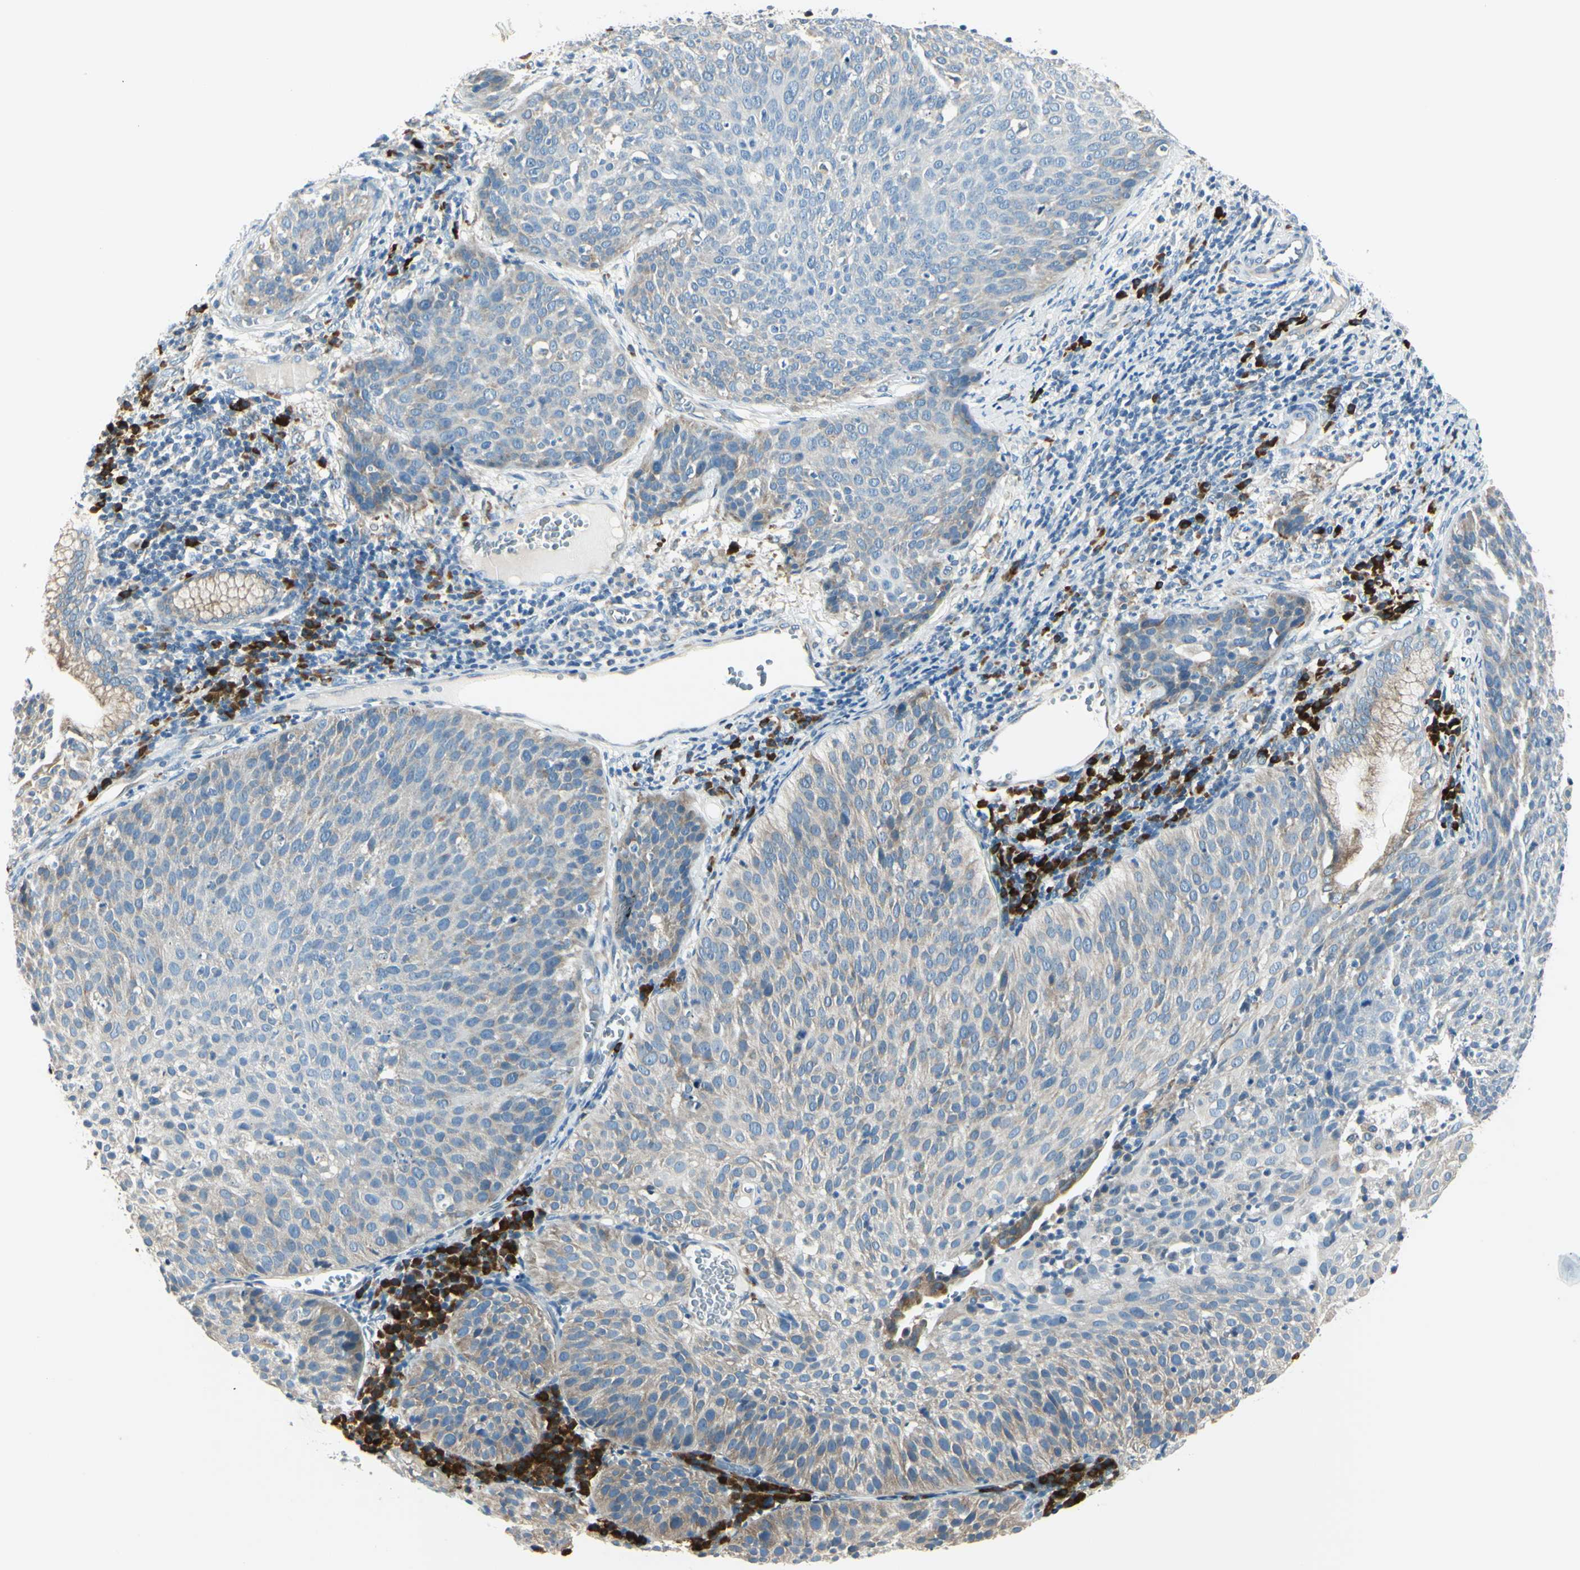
{"staining": {"intensity": "weak", "quantity": "25%-75%", "location": "cytoplasmic/membranous"}, "tissue": "cervical cancer", "cell_type": "Tumor cells", "image_type": "cancer", "snomed": [{"axis": "morphology", "description": "Squamous cell carcinoma, NOS"}, {"axis": "topography", "description": "Cervix"}], "caption": "This micrograph displays cervical squamous cell carcinoma stained with IHC to label a protein in brown. The cytoplasmic/membranous of tumor cells show weak positivity for the protein. Nuclei are counter-stained blue.", "gene": "SELENOS", "patient": {"sex": "female", "age": 38}}